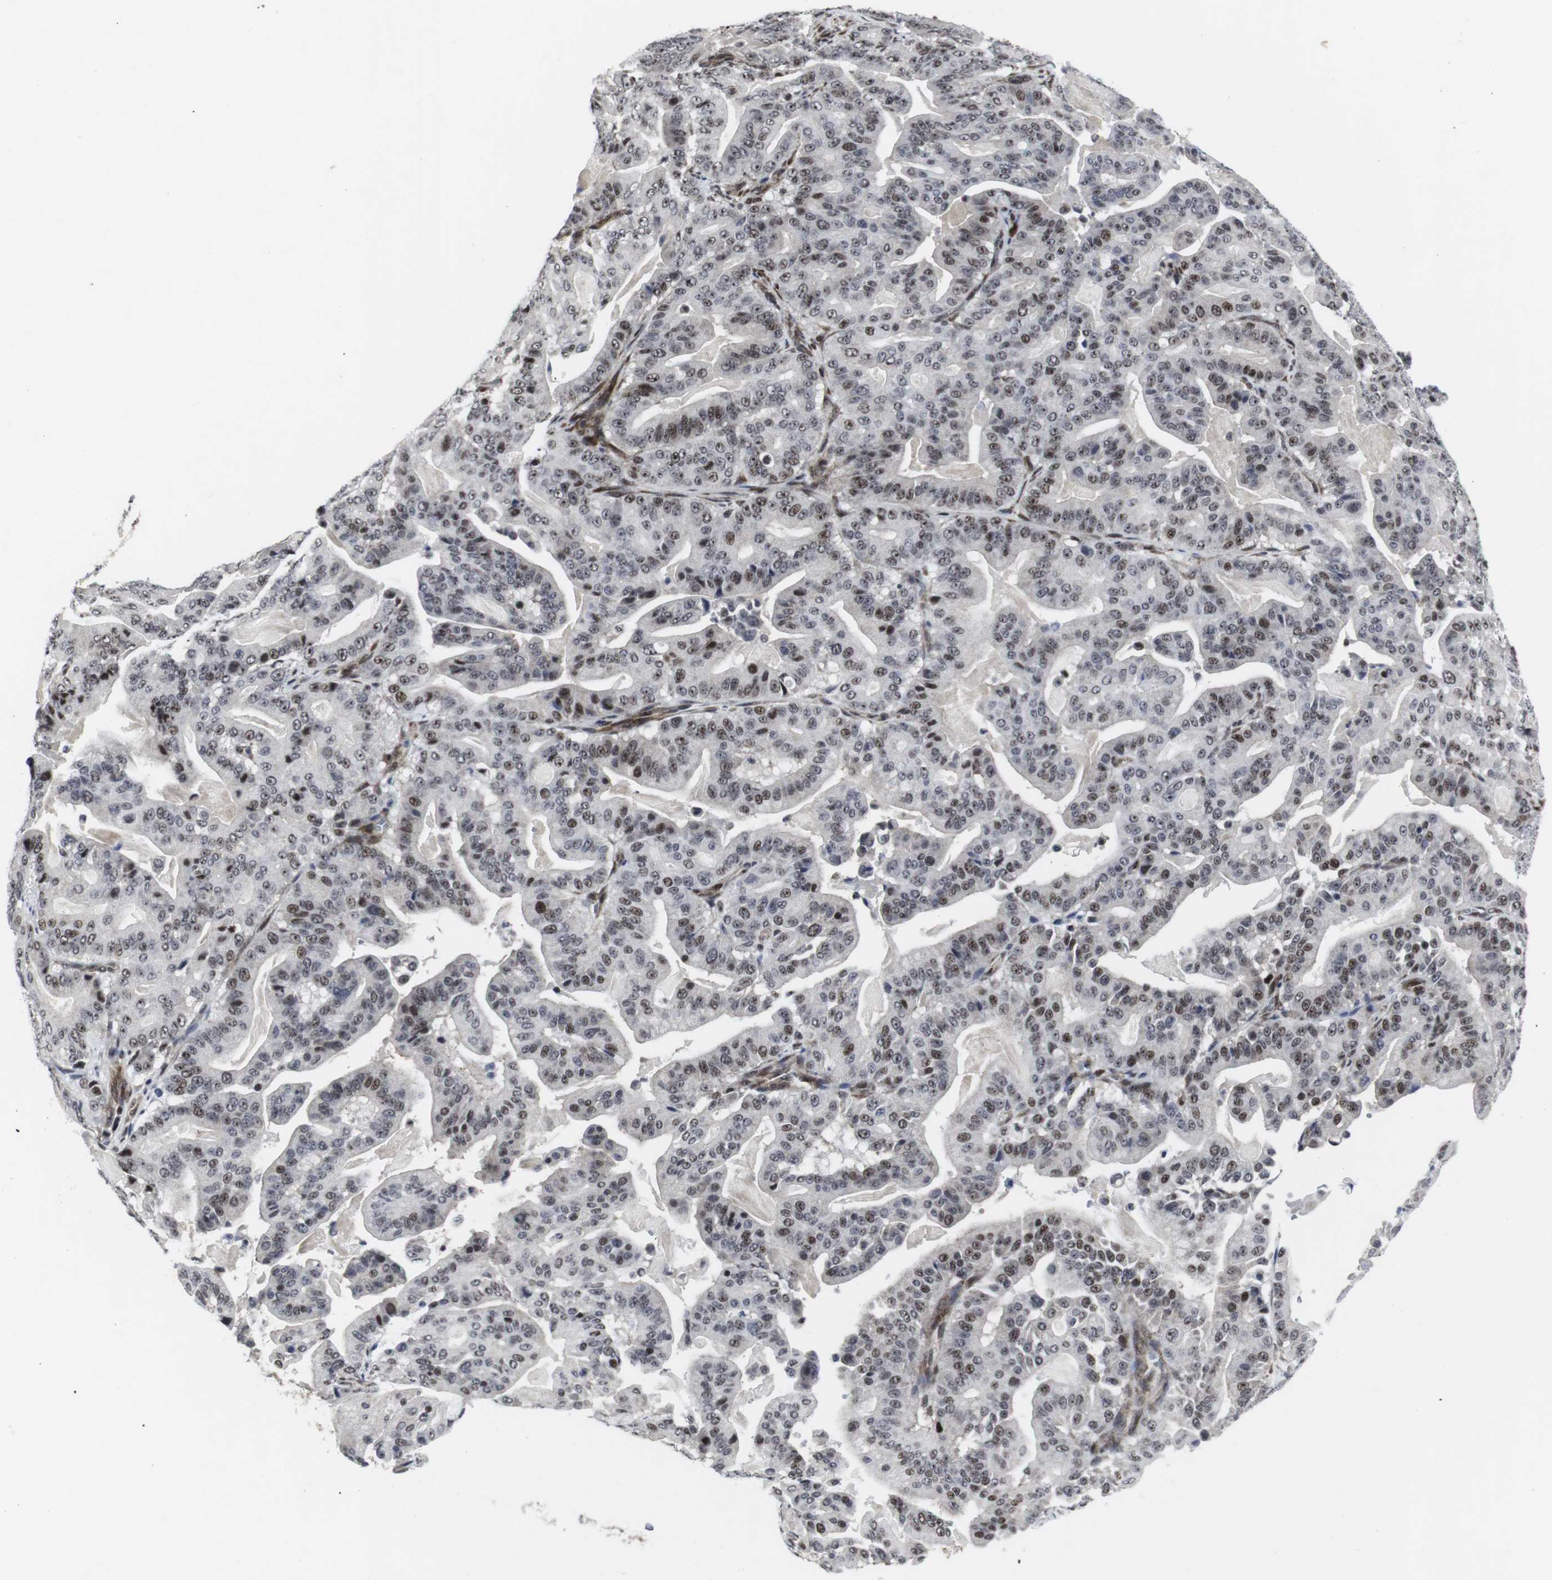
{"staining": {"intensity": "moderate", "quantity": "25%-75%", "location": "nuclear"}, "tissue": "pancreatic cancer", "cell_type": "Tumor cells", "image_type": "cancer", "snomed": [{"axis": "morphology", "description": "Adenocarcinoma, NOS"}, {"axis": "topography", "description": "Pancreas"}], "caption": "A micrograph showing moderate nuclear positivity in approximately 25%-75% of tumor cells in pancreatic adenocarcinoma, as visualized by brown immunohistochemical staining.", "gene": "MLH1", "patient": {"sex": "male", "age": 63}}